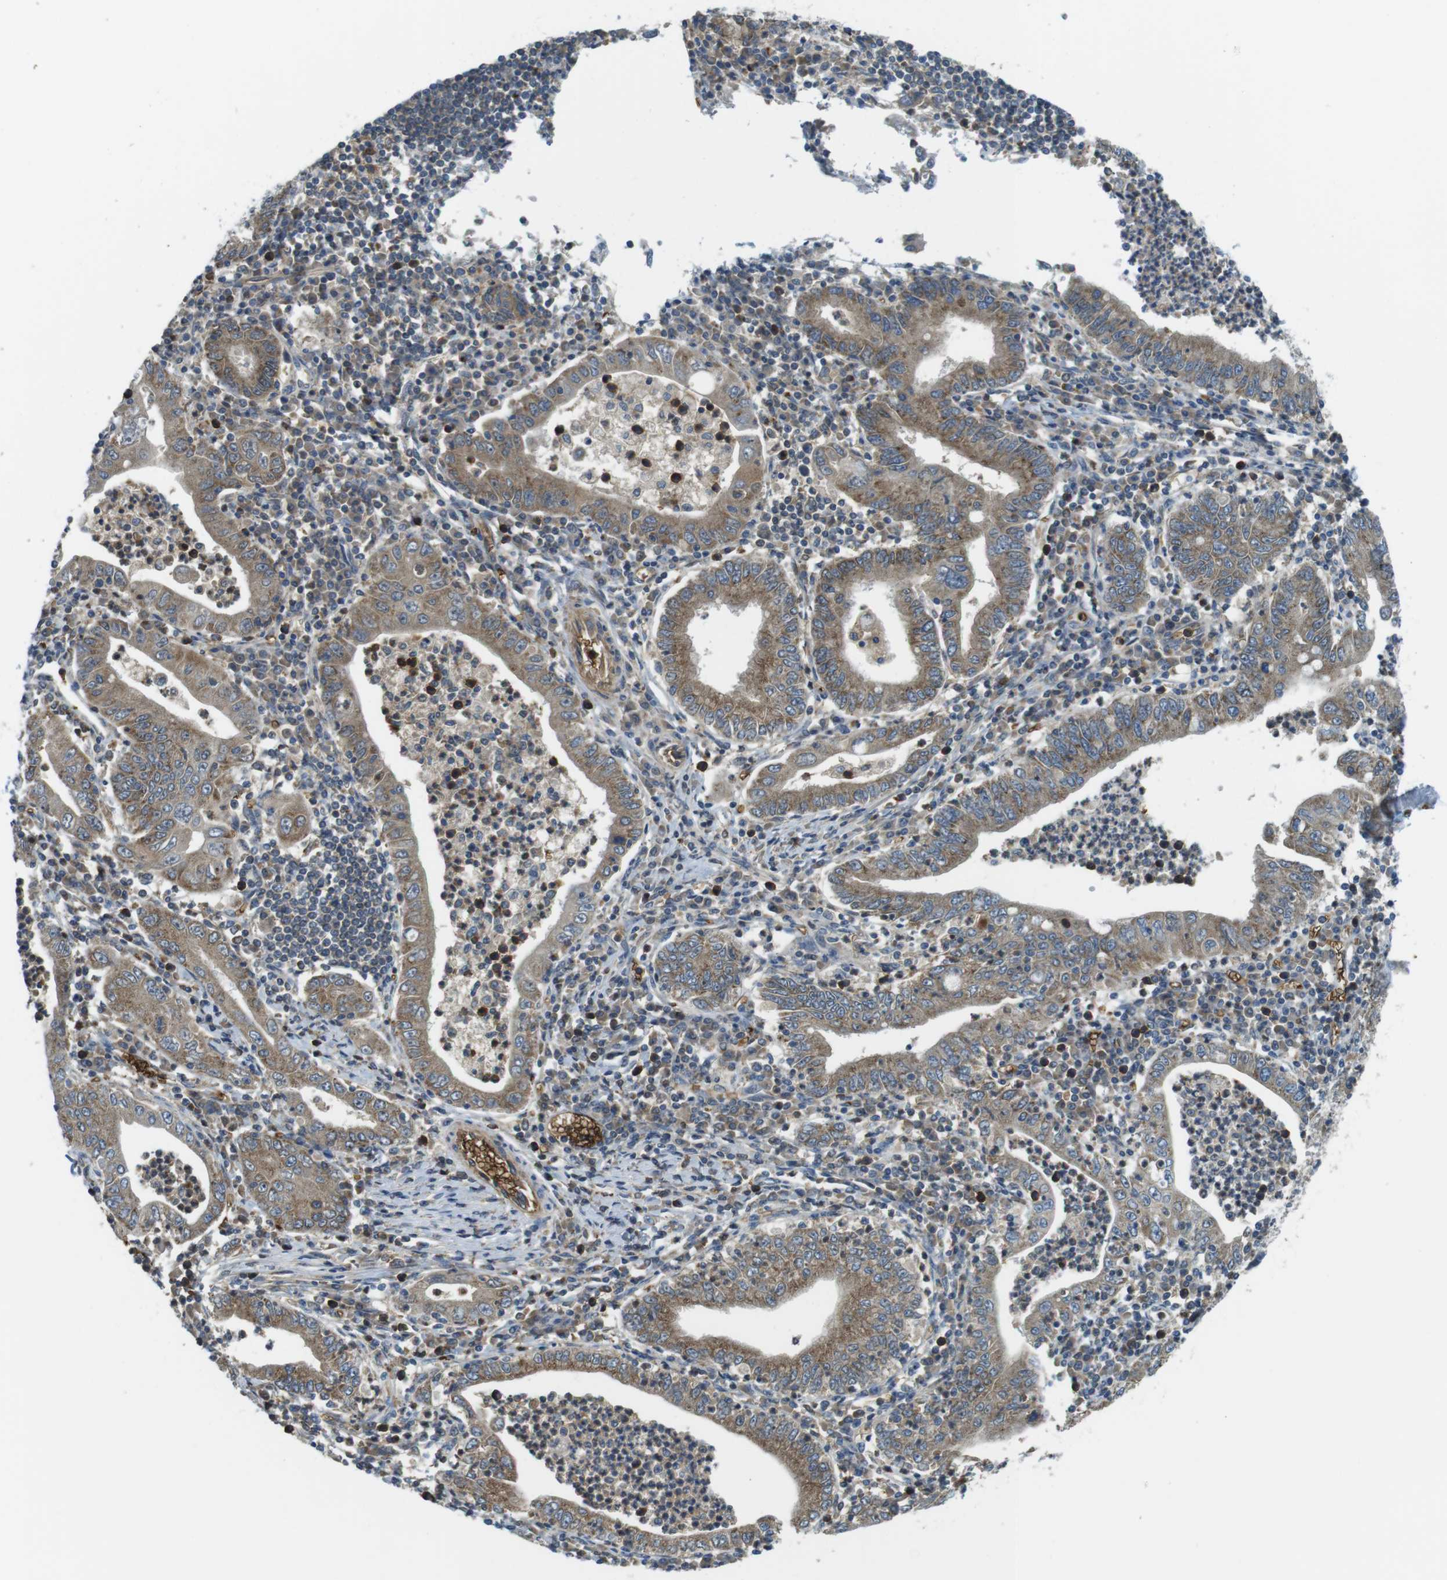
{"staining": {"intensity": "moderate", "quantity": ">75%", "location": "cytoplasmic/membranous"}, "tissue": "stomach cancer", "cell_type": "Tumor cells", "image_type": "cancer", "snomed": [{"axis": "morphology", "description": "Normal tissue, NOS"}, {"axis": "morphology", "description": "Adenocarcinoma, NOS"}, {"axis": "topography", "description": "Esophagus"}, {"axis": "topography", "description": "Stomach, upper"}, {"axis": "topography", "description": "Peripheral nerve tissue"}], "caption": "DAB immunohistochemical staining of stomach adenocarcinoma demonstrates moderate cytoplasmic/membranous protein expression in about >75% of tumor cells. (IHC, brightfield microscopy, high magnification).", "gene": "LRRC3B", "patient": {"sex": "male", "age": 62}}